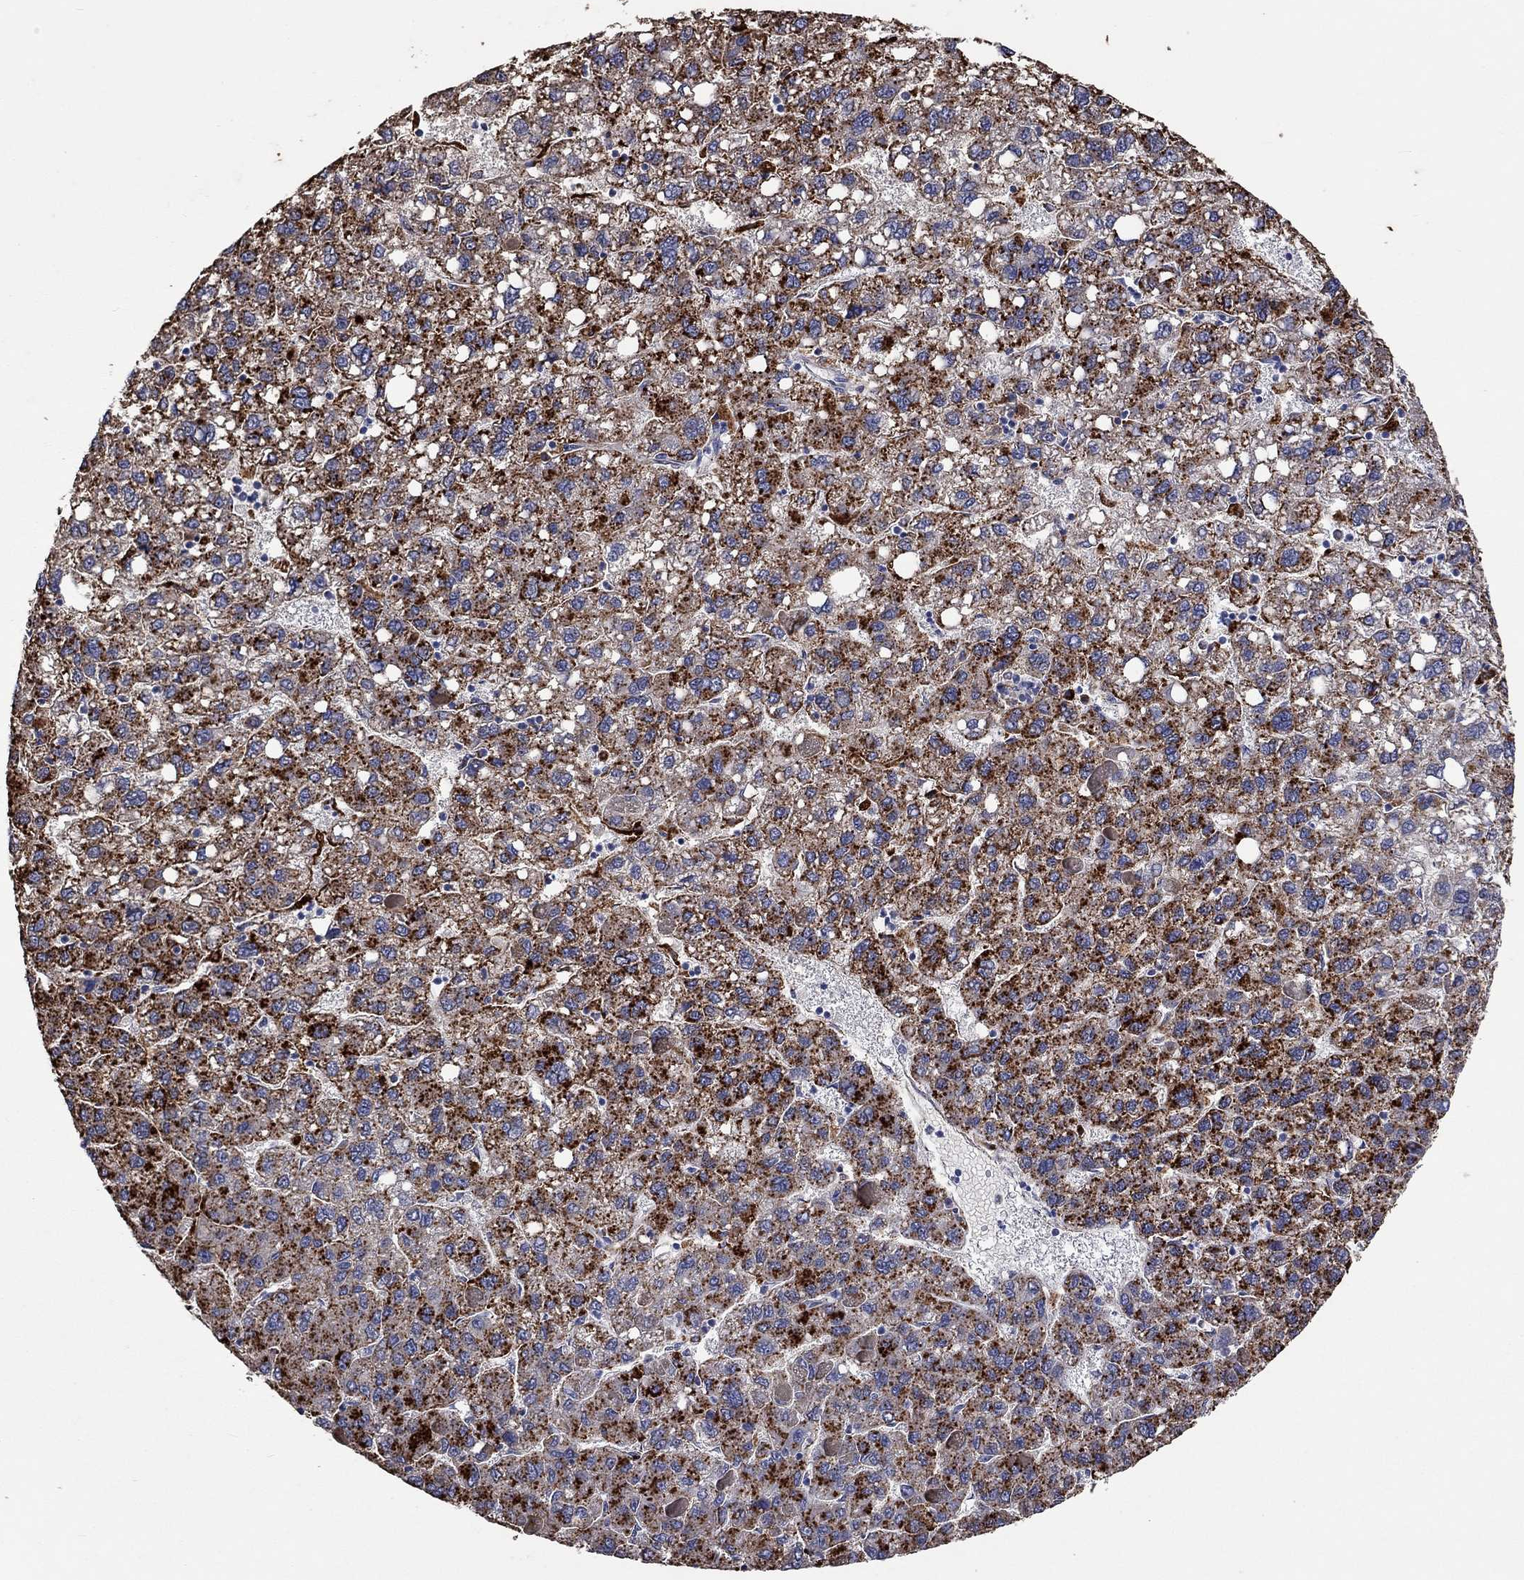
{"staining": {"intensity": "strong", "quantity": ">75%", "location": "cytoplasmic/membranous"}, "tissue": "liver cancer", "cell_type": "Tumor cells", "image_type": "cancer", "snomed": [{"axis": "morphology", "description": "Carcinoma, Hepatocellular, NOS"}, {"axis": "topography", "description": "Liver"}], "caption": "A high amount of strong cytoplasmic/membranous expression is appreciated in approximately >75% of tumor cells in liver hepatocellular carcinoma tissue. (DAB (3,3'-diaminobenzidine) IHC with brightfield microscopy, high magnification).", "gene": "CTSB", "patient": {"sex": "female", "age": 82}}